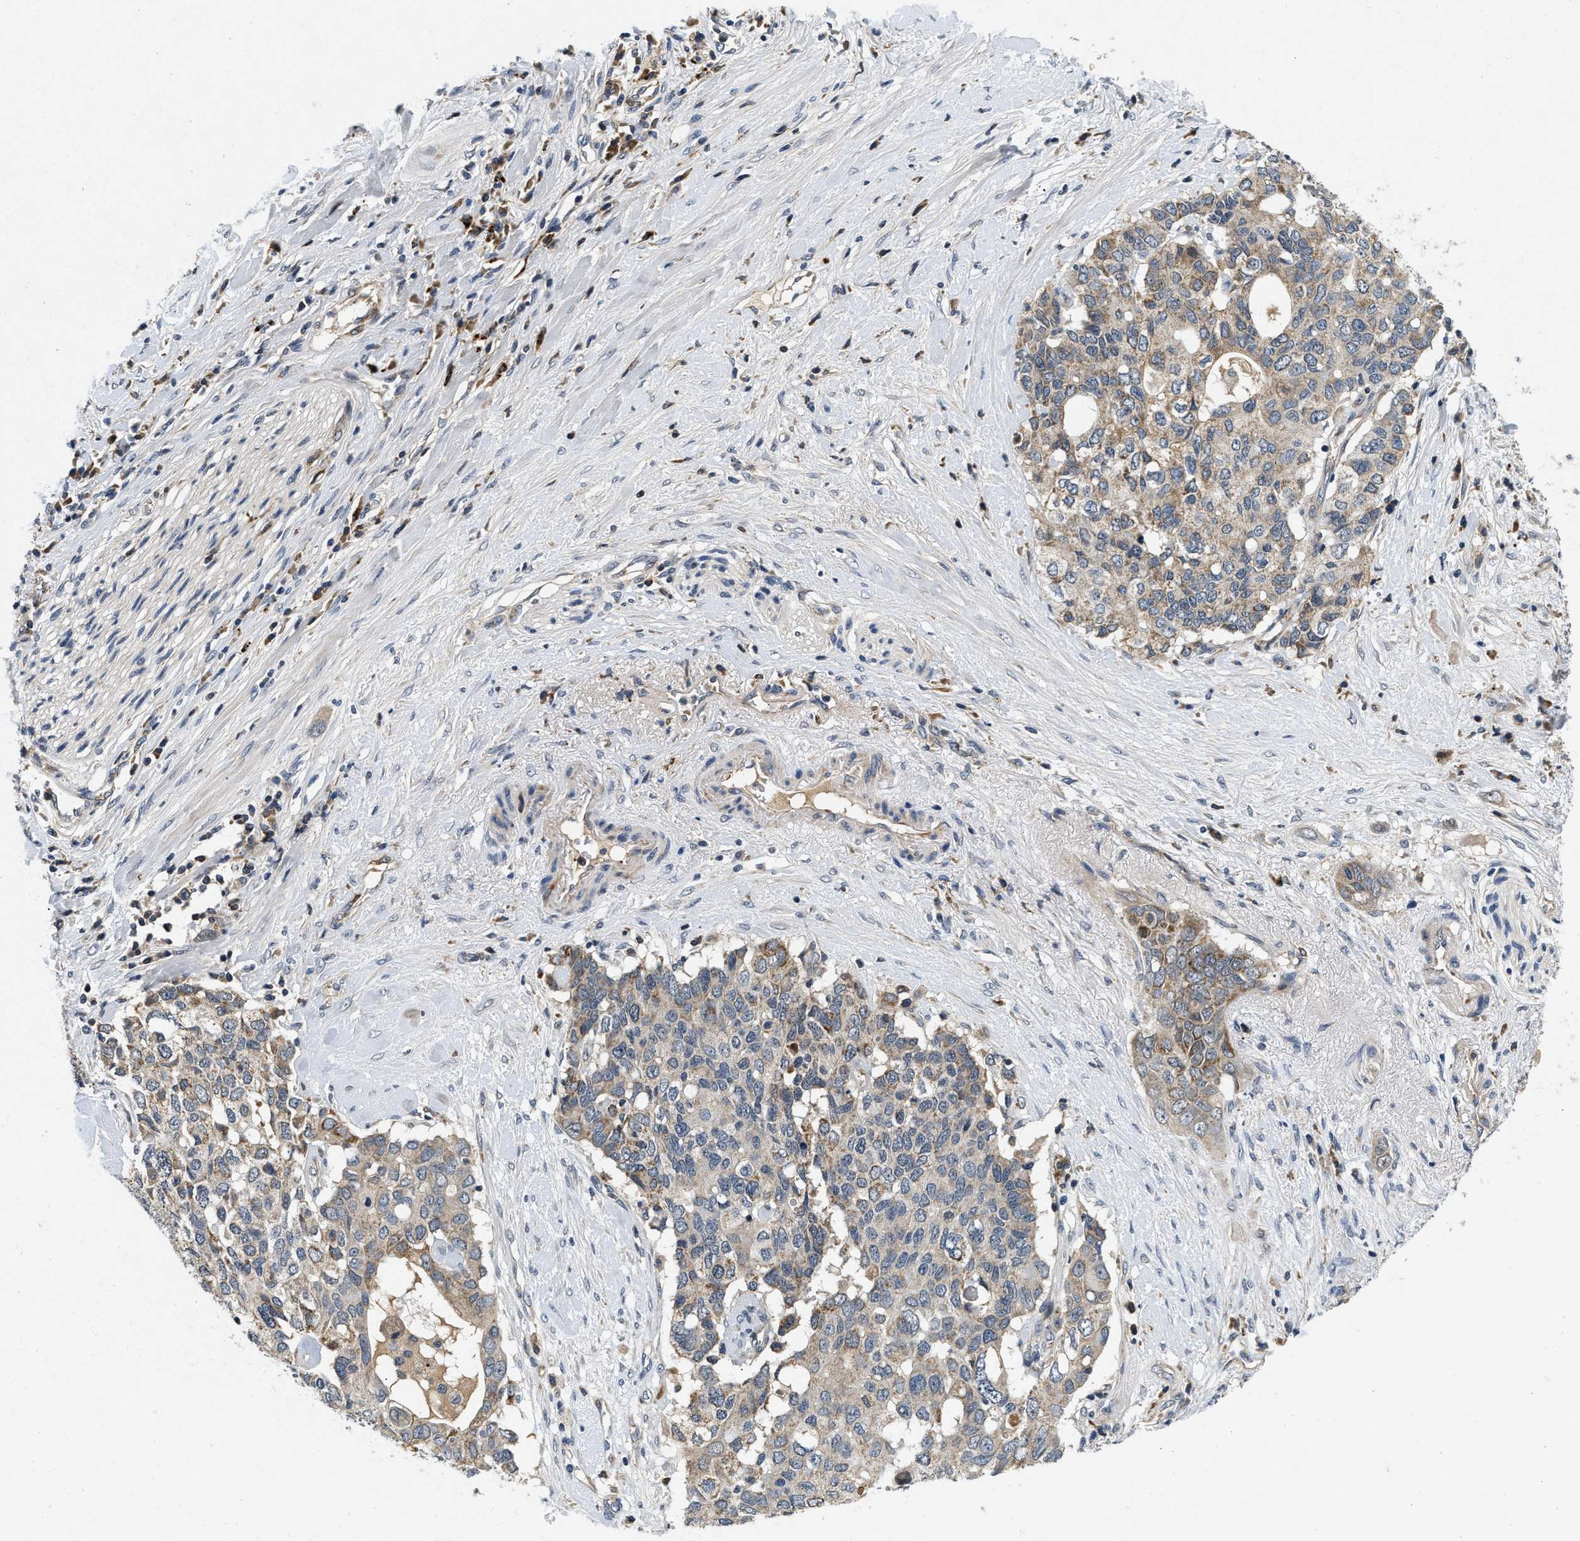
{"staining": {"intensity": "weak", "quantity": ">75%", "location": "cytoplasmic/membranous"}, "tissue": "pancreatic cancer", "cell_type": "Tumor cells", "image_type": "cancer", "snomed": [{"axis": "morphology", "description": "Adenocarcinoma, NOS"}, {"axis": "topography", "description": "Pancreas"}], "caption": "Pancreatic cancer tissue displays weak cytoplasmic/membranous staining in about >75% of tumor cells, visualized by immunohistochemistry.", "gene": "PDP1", "patient": {"sex": "female", "age": 56}}